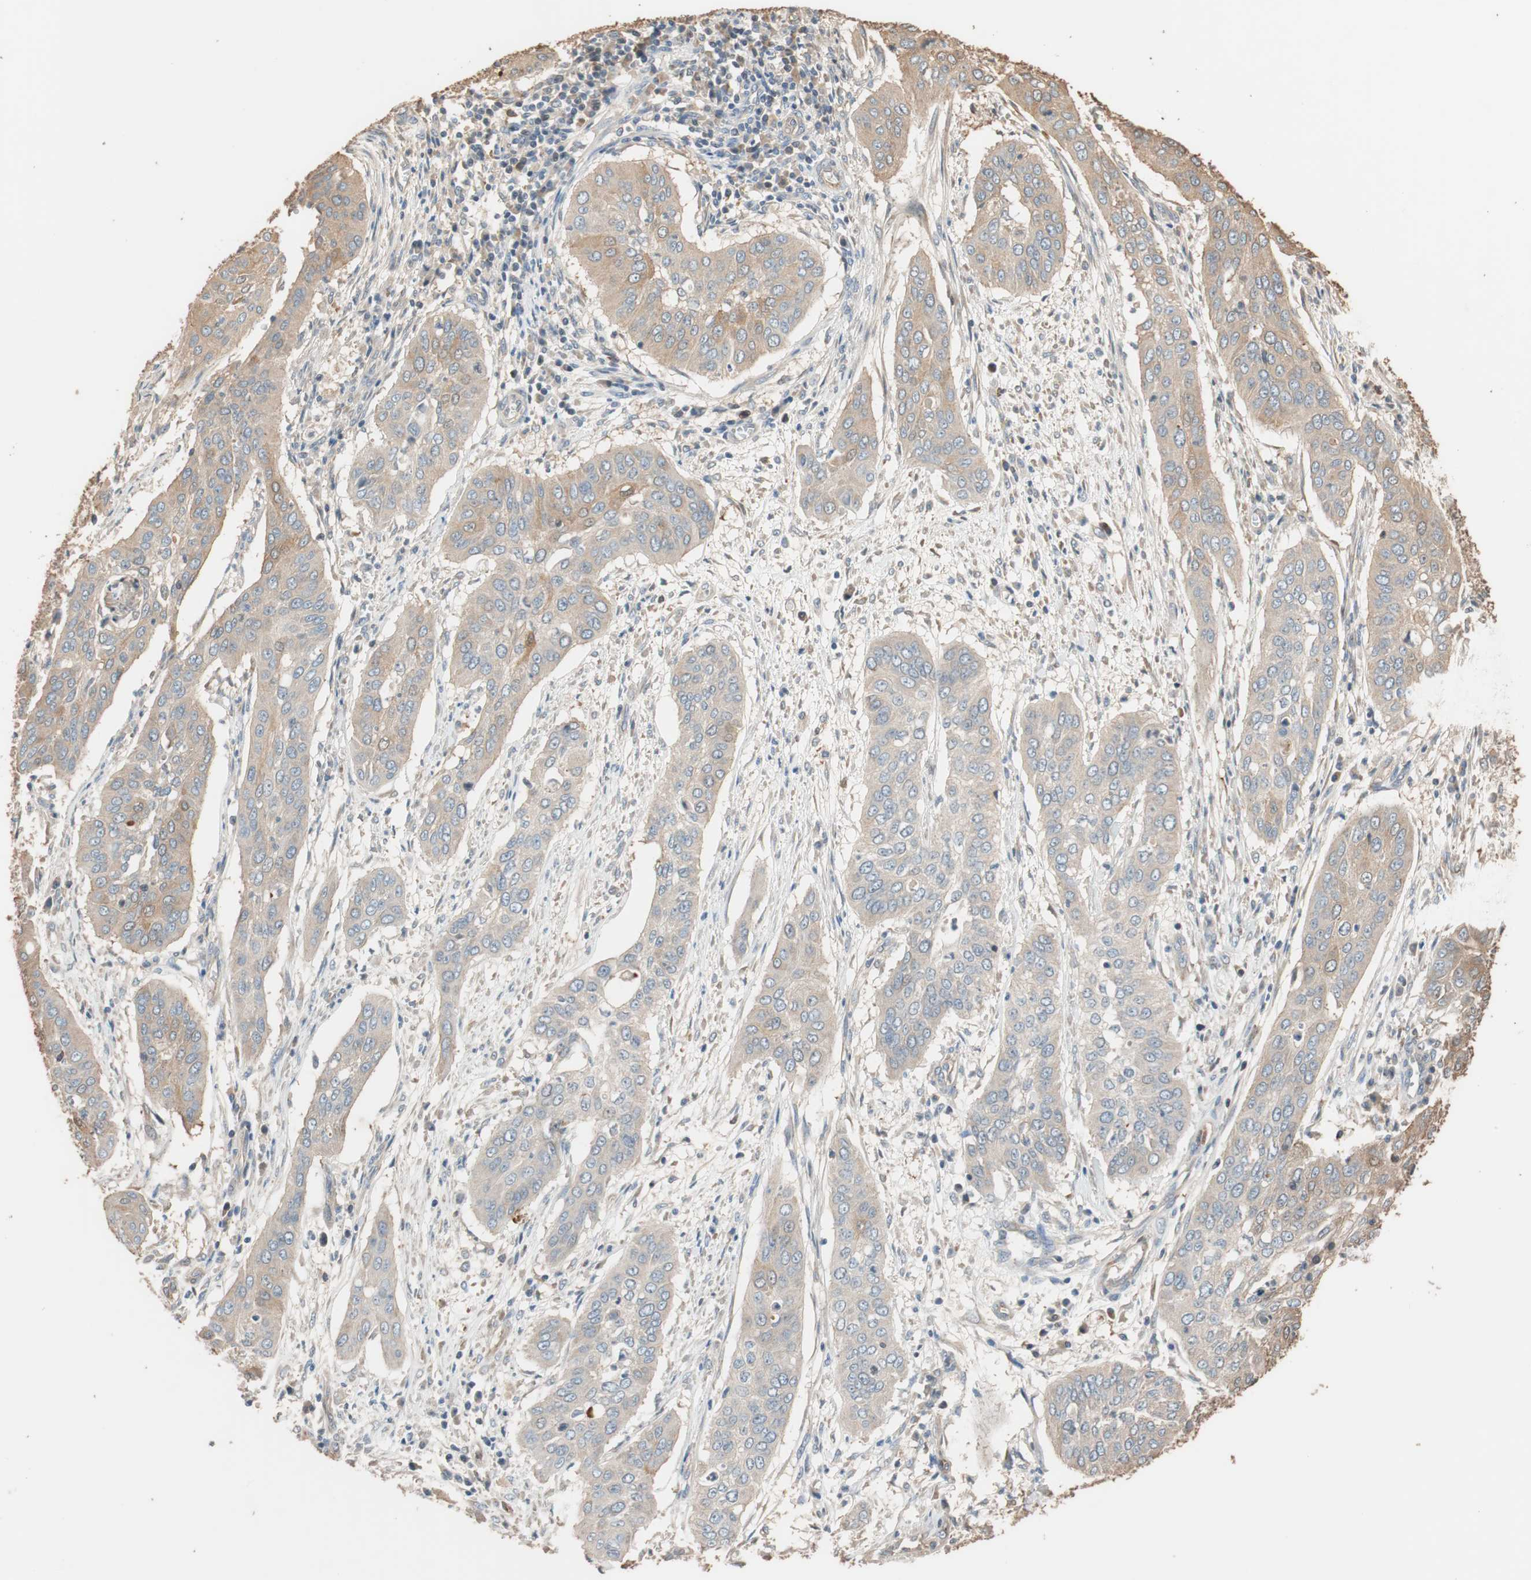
{"staining": {"intensity": "weak", "quantity": "25%-75%", "location": "cytoplasmic/membranous"}, "tissue": "cervical cancer", "cell_type": "Tumor cells", "image_type": "cancer", "snomed": [{"axis": "morphology", "description": "Squamous cell carcinoma, NOS"}, {"axis": "topography", "description": "Cervix"}], "caption": "Protein expression analysis of cervical cancer (squamous cell carcinoma) reveals weak cytoplasmic/membranous expression in approximately 25%-75% of tumor cells.", "gene": "TUBB", "patient": {"sex": "female", "age": 39}}